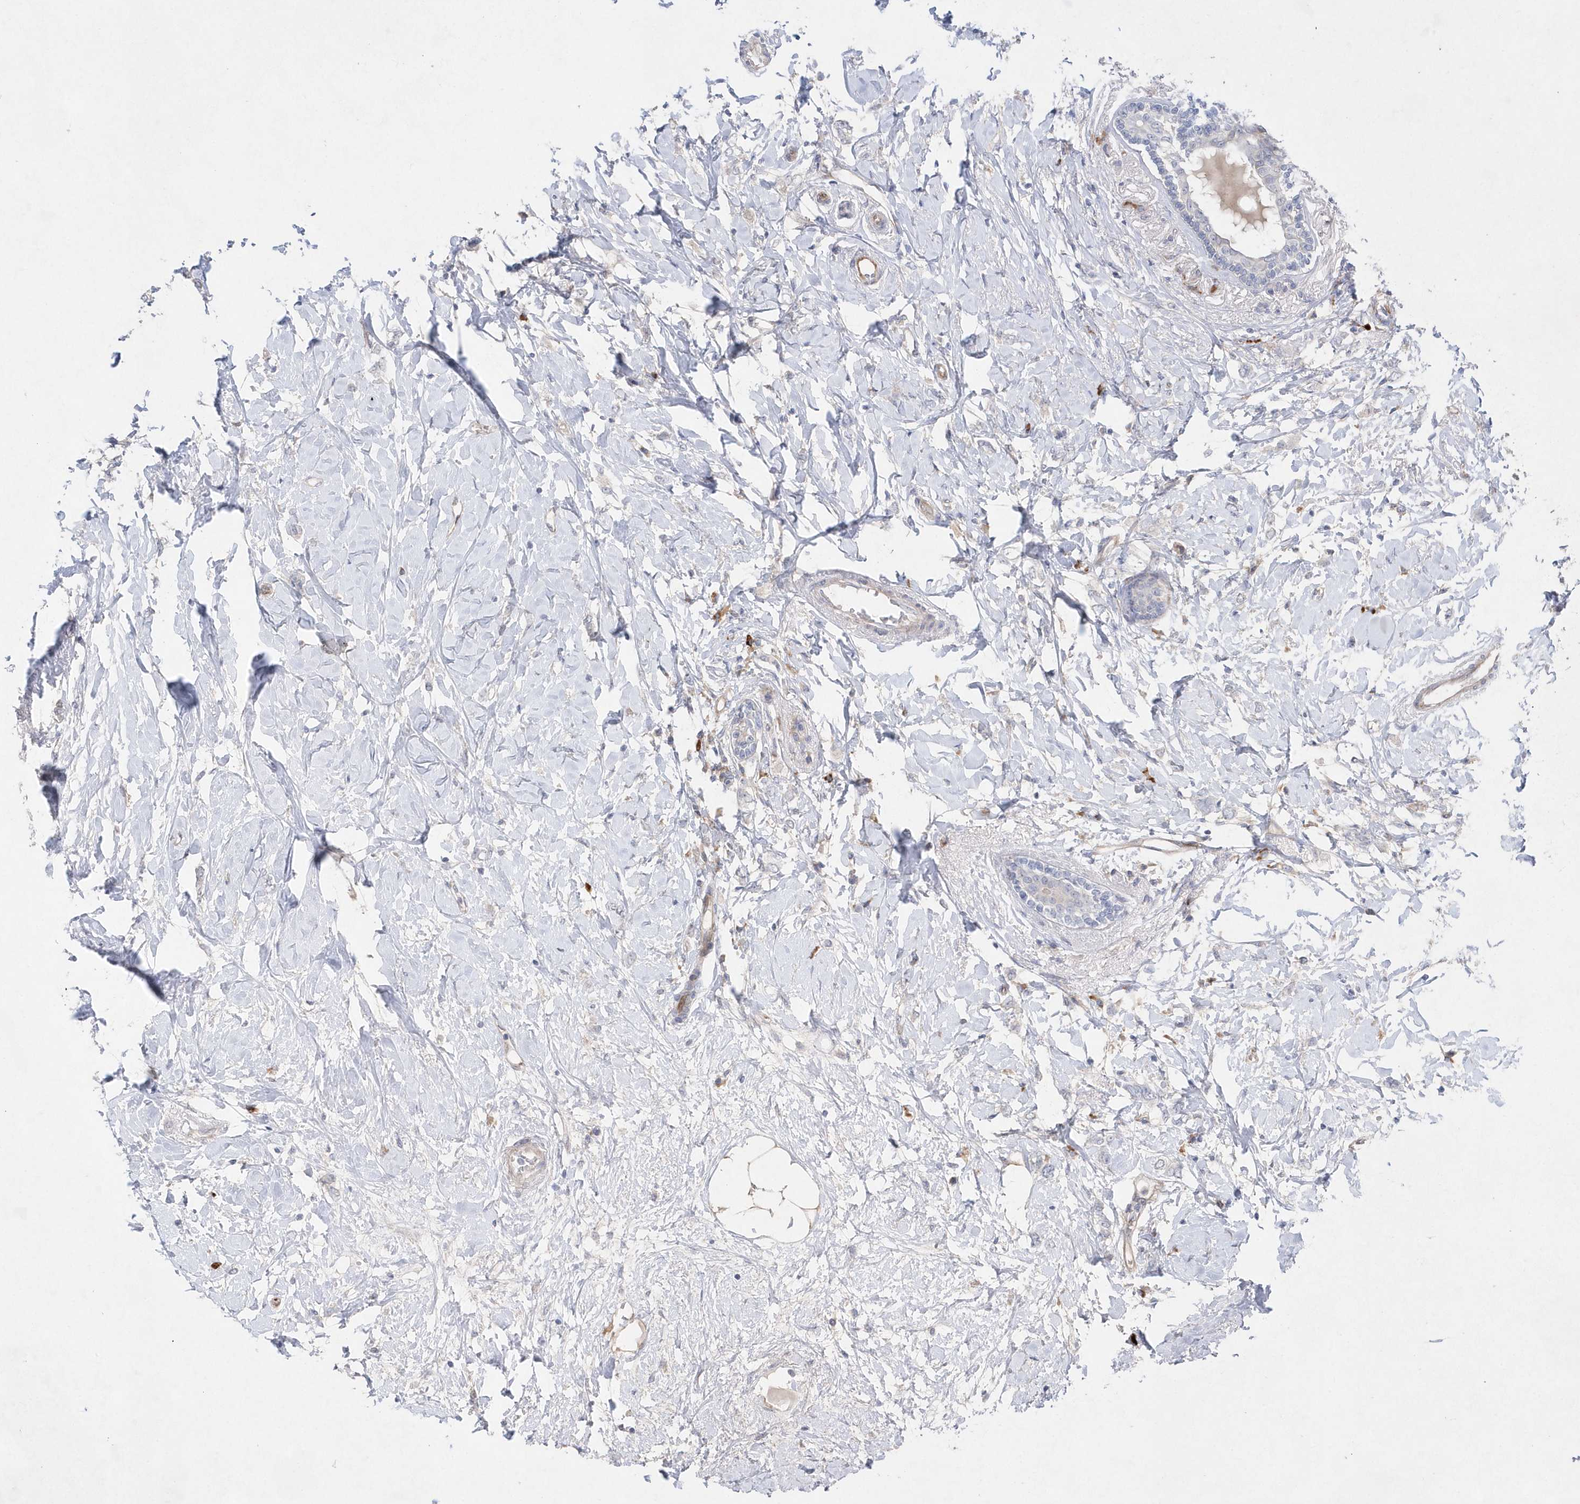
{"staining": {"intensity": "negative", "quantity": "none", "location": "none"}, "tissue": "breast cancer", "cell_type": "Tumor cells", "image_type": "cancer", "snomed": [{"axis": "morphology", "description": "Normal tissue, NOS"}, {"axis": "morphology", "description": "Lobular carcinoma"}, {"axis": "topography", "description": "Breast"}], "caption": "Breast cancer (lobular carcinoma) stained for a protein using IHC exhibits no staining tumor cells.", "gene": "TMEM132B", "patient": {"sex": "female", "age": 47}}